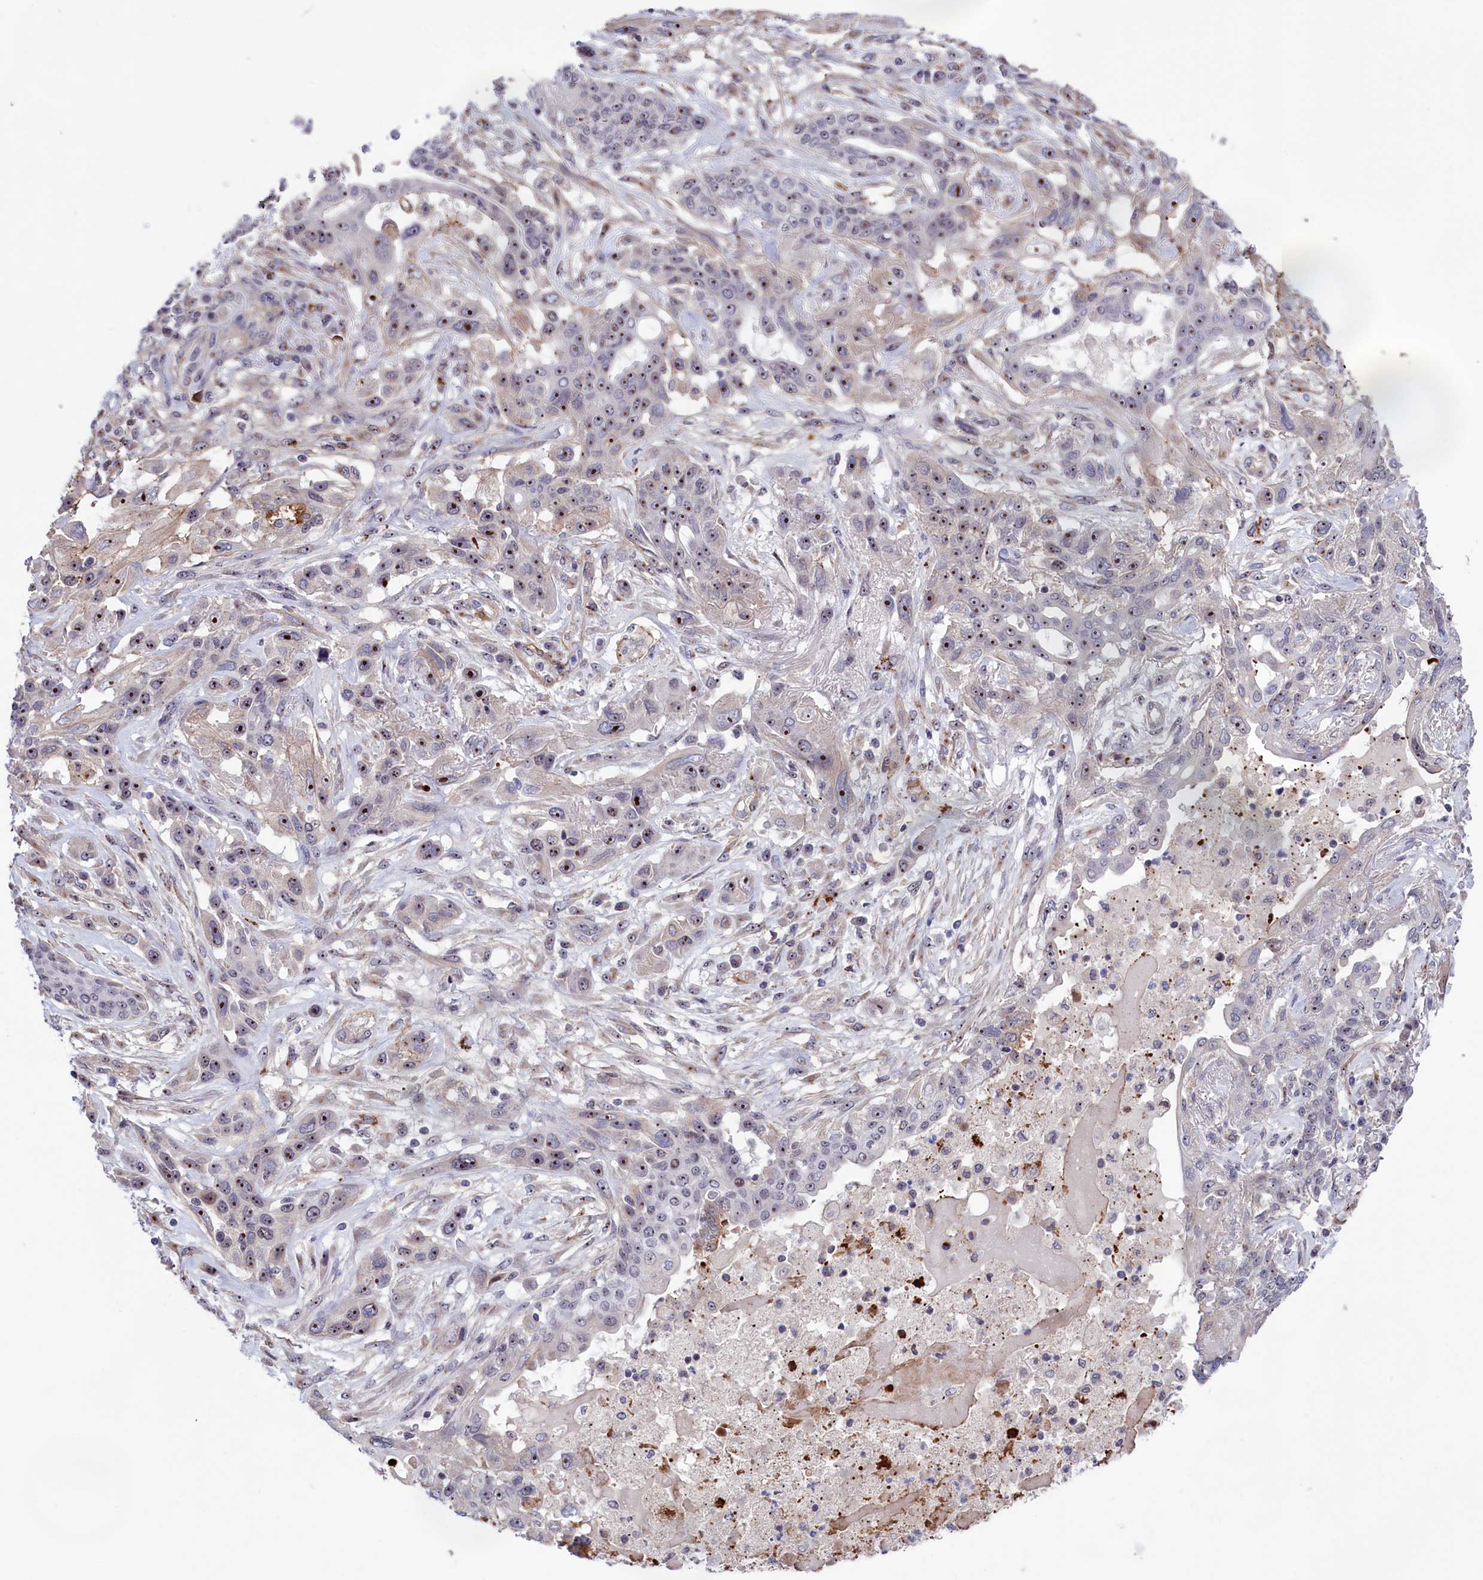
{"staining": {"intensity": "strong", "quantity": "25%-75%", "location": "nuclear"}, "tissue": "lung cancer", "cell_type": "Tumor cells", "image_type": "cancer", "snomed": [{"axis": "morphology", "description": "Squamous cell carcinoma, NOS"}, {"axis": "topography", "description": "Lung"}], "caption": "About 25%-75% of tumor cells in human lung cancer (squamous cell carcinoma) reveal strong nuclear protein positivity as visualized by brown immunohistochemical staining.", "gene": "PPAN", "patient": {"sex": "female", "age": 70}}